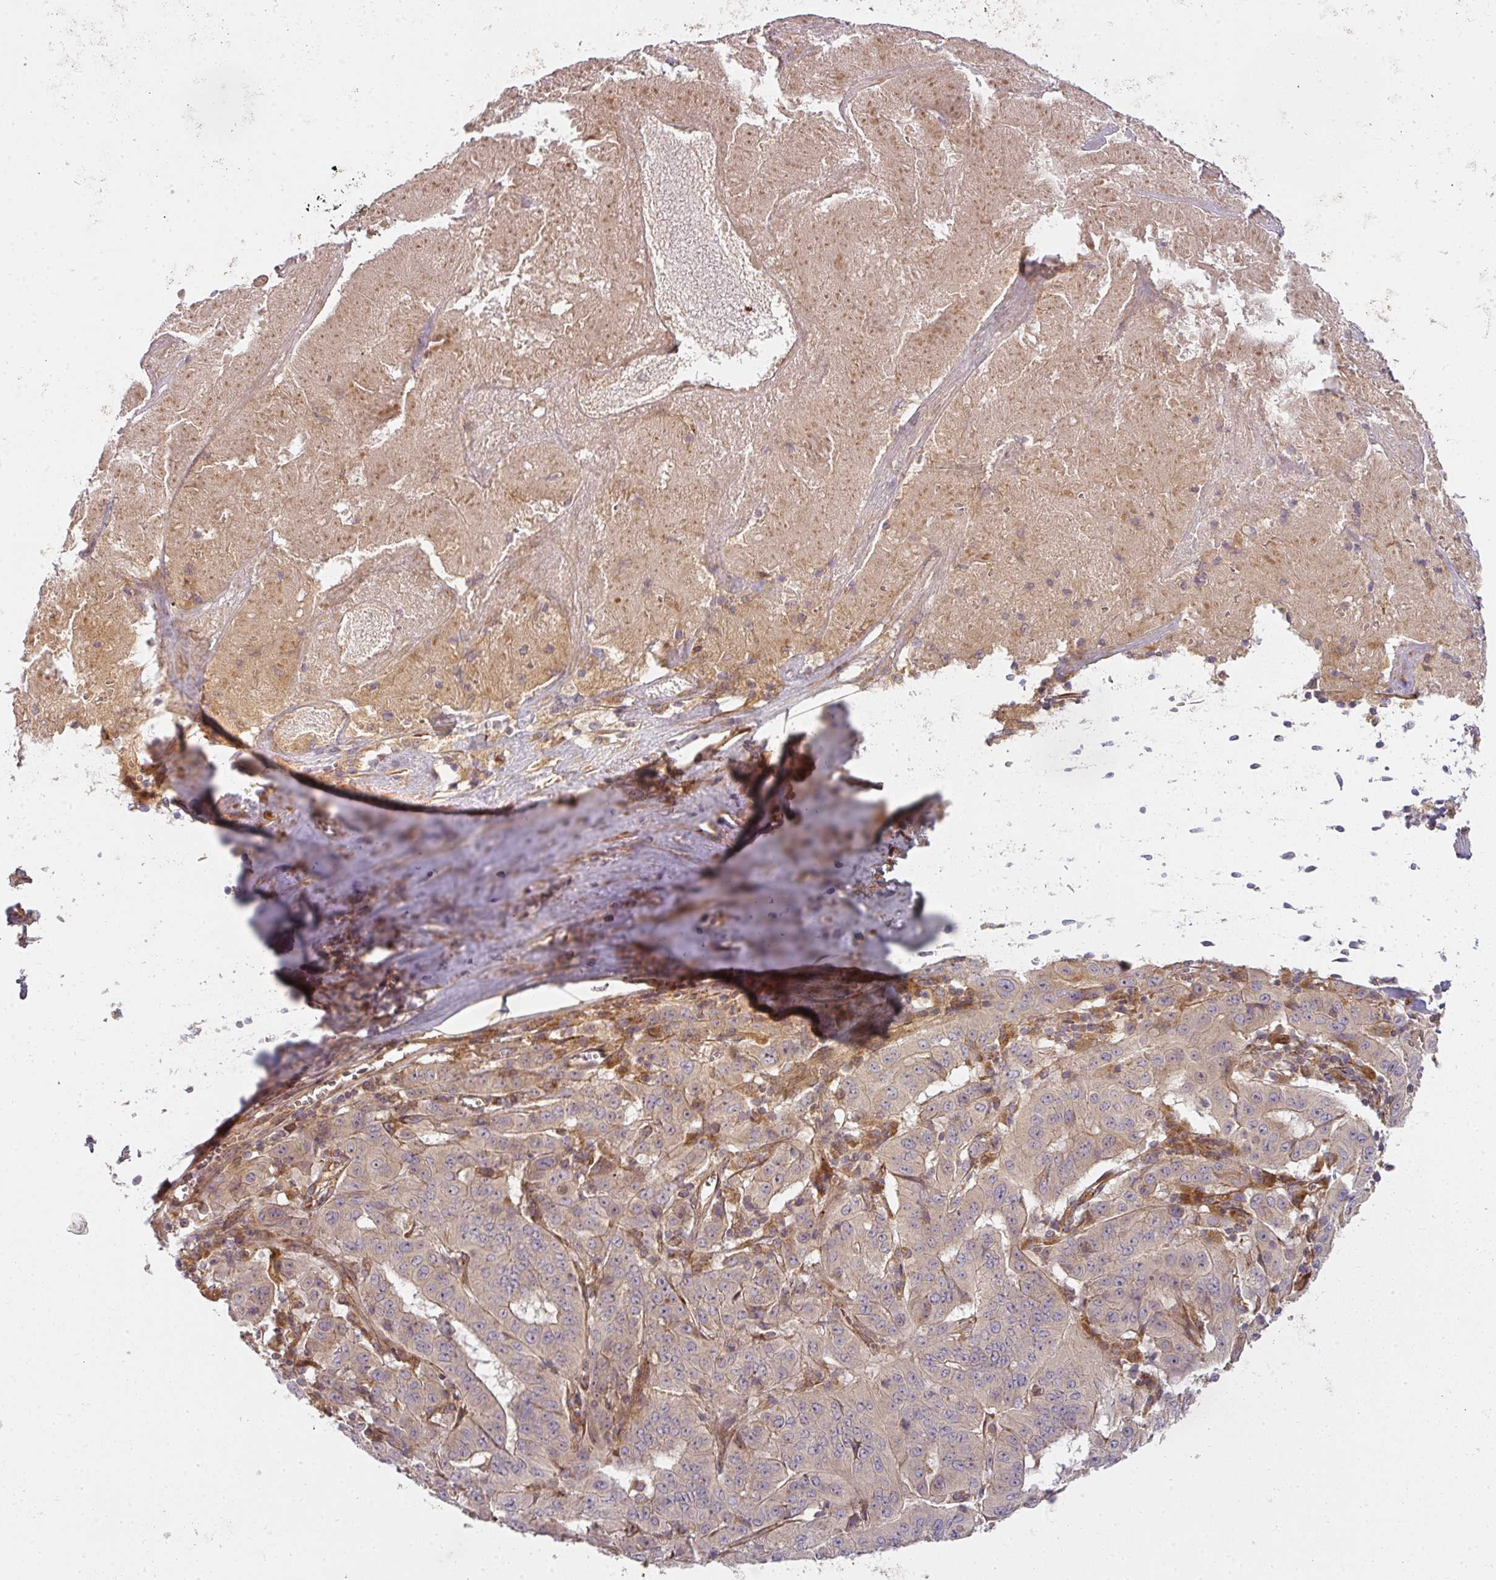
{"staining": {"intensity": "moderate", "quantity": "<25%", "location": "cytoplasmic/membranous"}, "tissue": "pancreatic cancer", "cell_type": "Tumor cells", "image_type": "cancer", "snomed": [{"axis": "morphology", "description": "Adenocarcinoma, NOS"}, {"axis": "topography", "description": "Pancreas"}], "caption": "Pancreatic adenocarcinoma tissue exhibits moderate cytoplasmic/membranous positivity in about <25% of tumor cells", "gene": "CNOT1", "patient": {"sex": "male", "age": 63}}